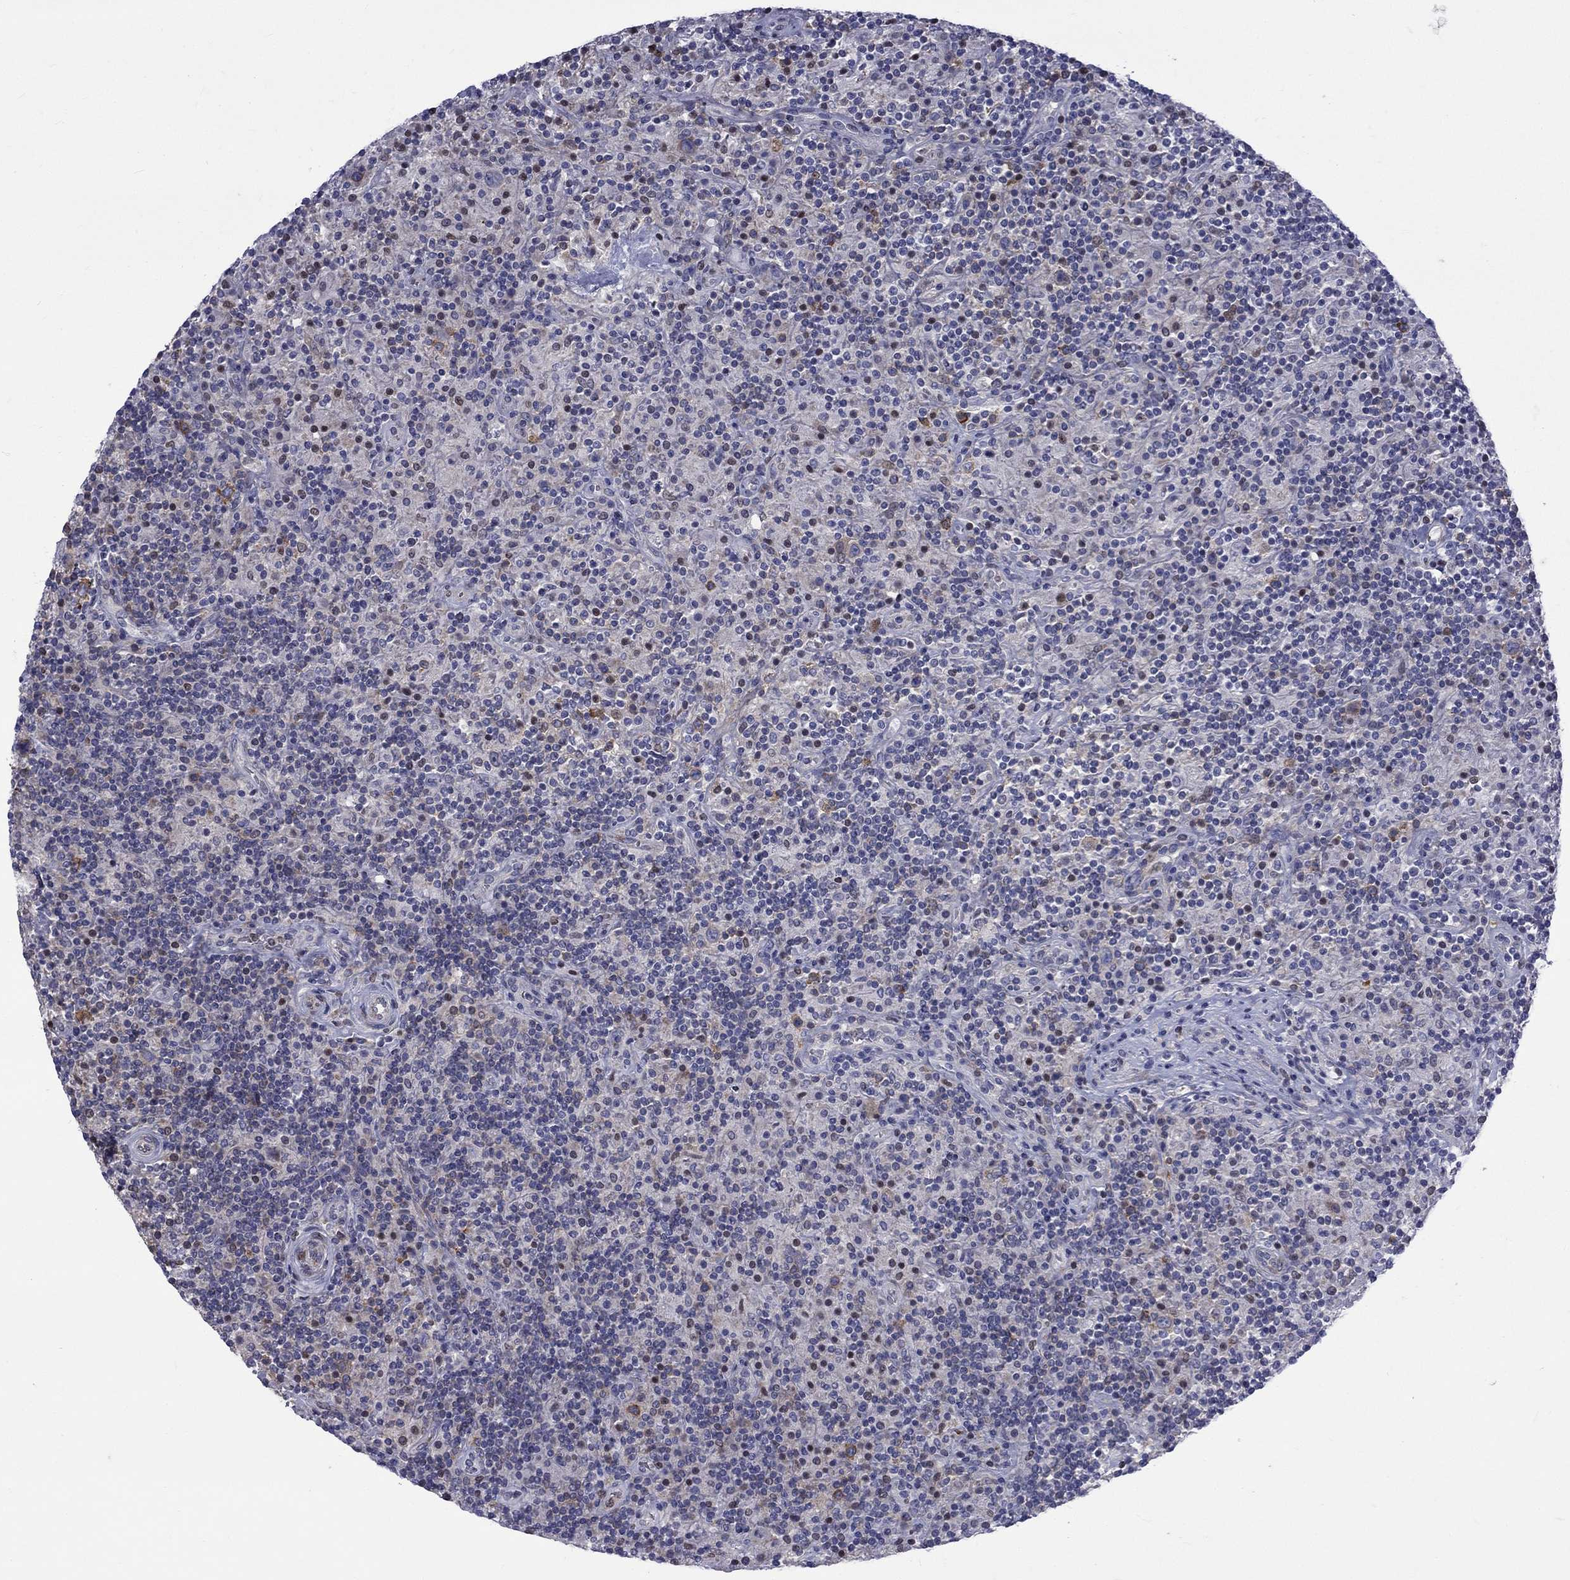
{"staining": {"intensity": "negative", "quantity": "none", "location": "none"}, "tissue": "lymphoma", "cell_type": "Tumor cells", "image_type": "cancer", "snomed": [{"axis": "morphology", "description": "Hodgkin's disease, NOS"}, {"axis": "topography", "description": "Lymph node"}], "caption": "DAB (3,3'-diaminobenzidine) immunohistochemical staining of lymphoma exhibits no significant positivity in tumor cells.", "gene": "PABPC4", "patient": {"sex": "male", "age": 70}}